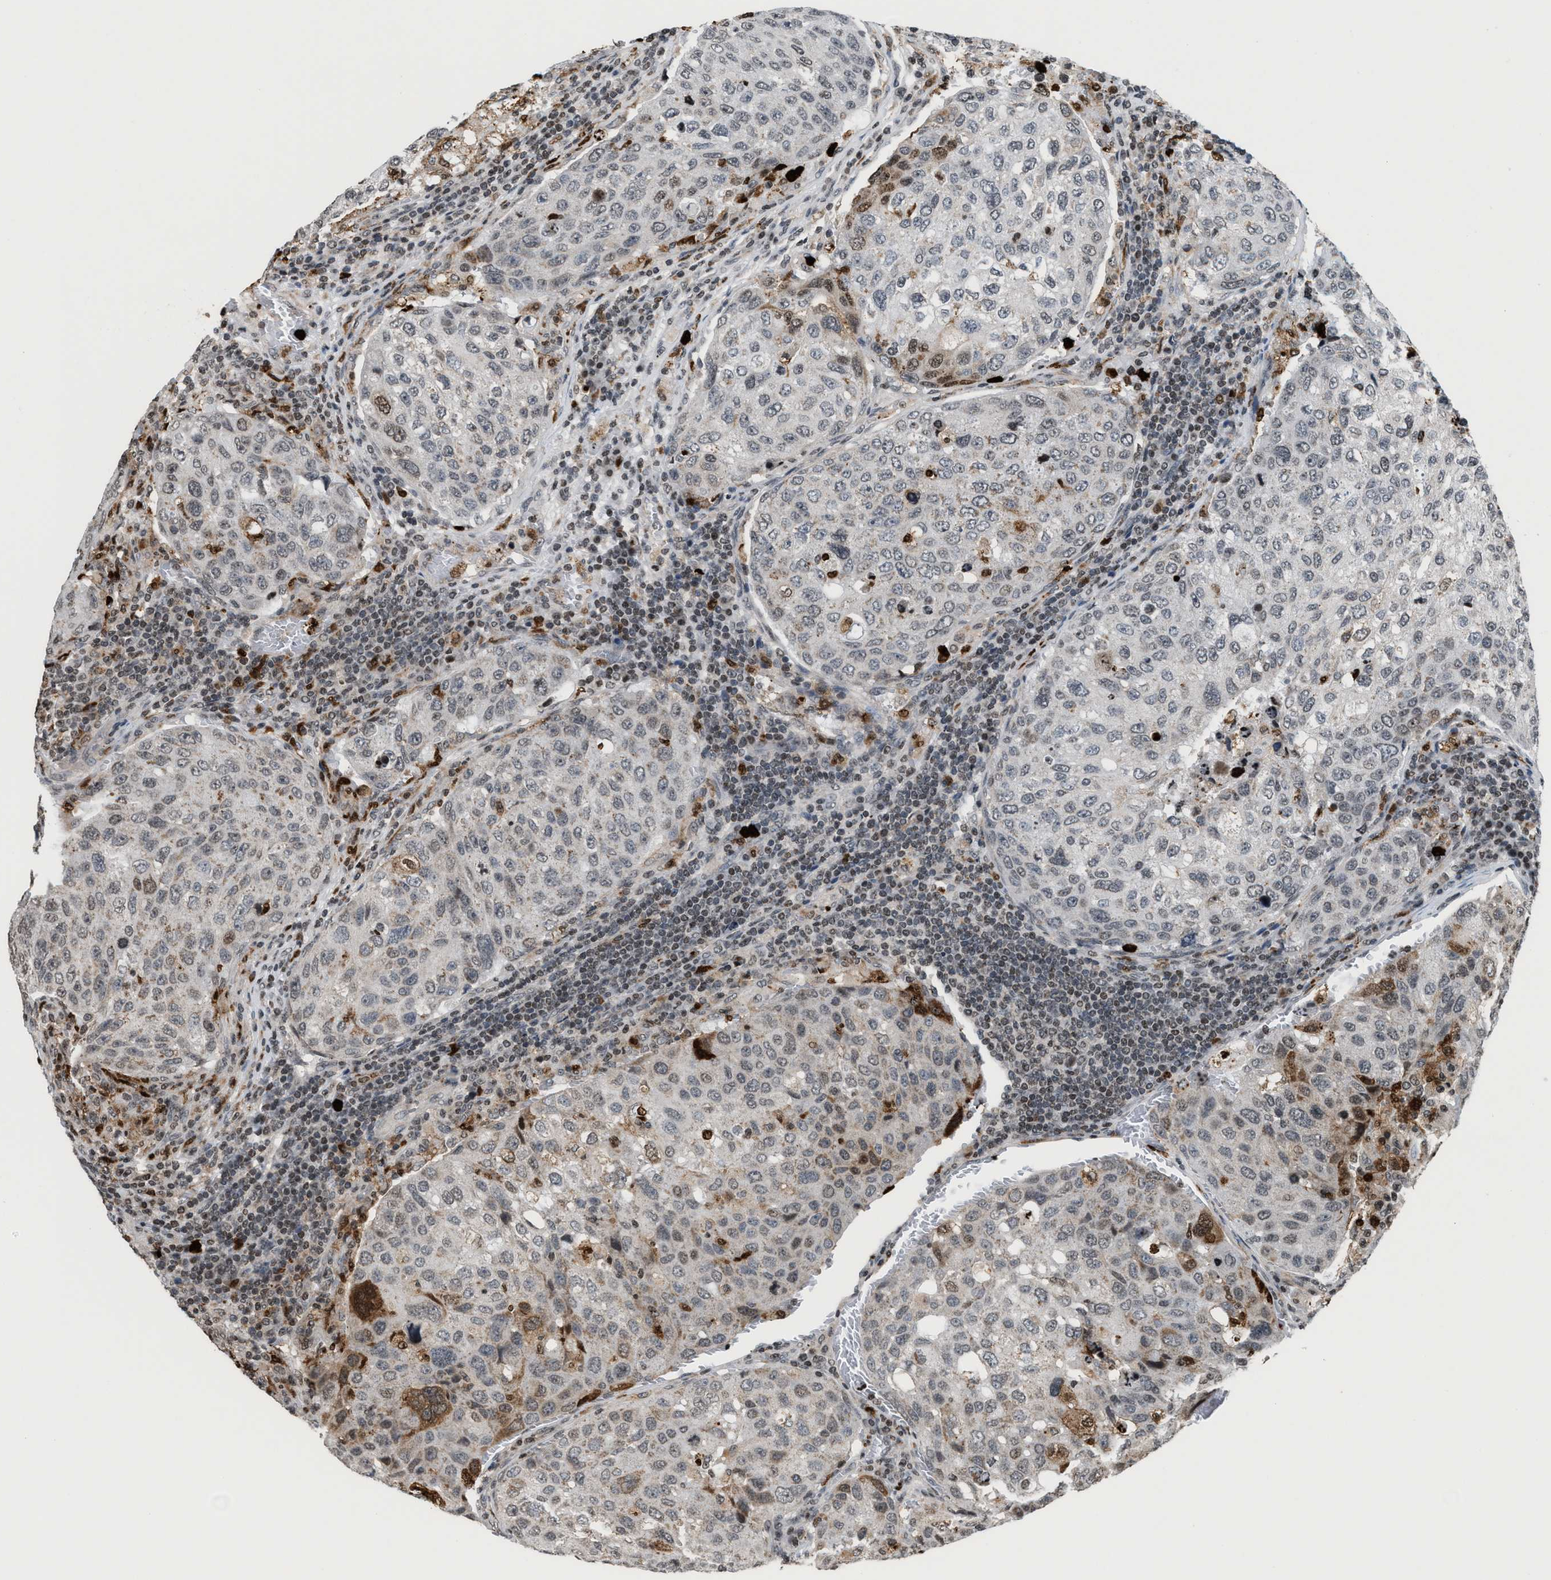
{"staining": {"intensity": "moderate", "quantity": "<25%", "location": "cytoplasmic/membranous,nuclear"}, "tissue": "urothelial cancer", "cell_type": "Tumor cells", "image_type": "cancer", "snomed": [{"axis": "morphology", "description": "Urothelial carcinoma, High grade"}, {"axis": "topography", "description": "Lymph node"}, {"axis": "topography", "description": "Urinary bladder"}], "caption": "Immunohistochemistry of human urothelial cancer displays low levels of moderate cytoplasmic/membranous and nuclear positivity in approximately <25% of tumor cells.", "gene": "PRUNE2", "patient": {"sex": "male", "age": 51}}